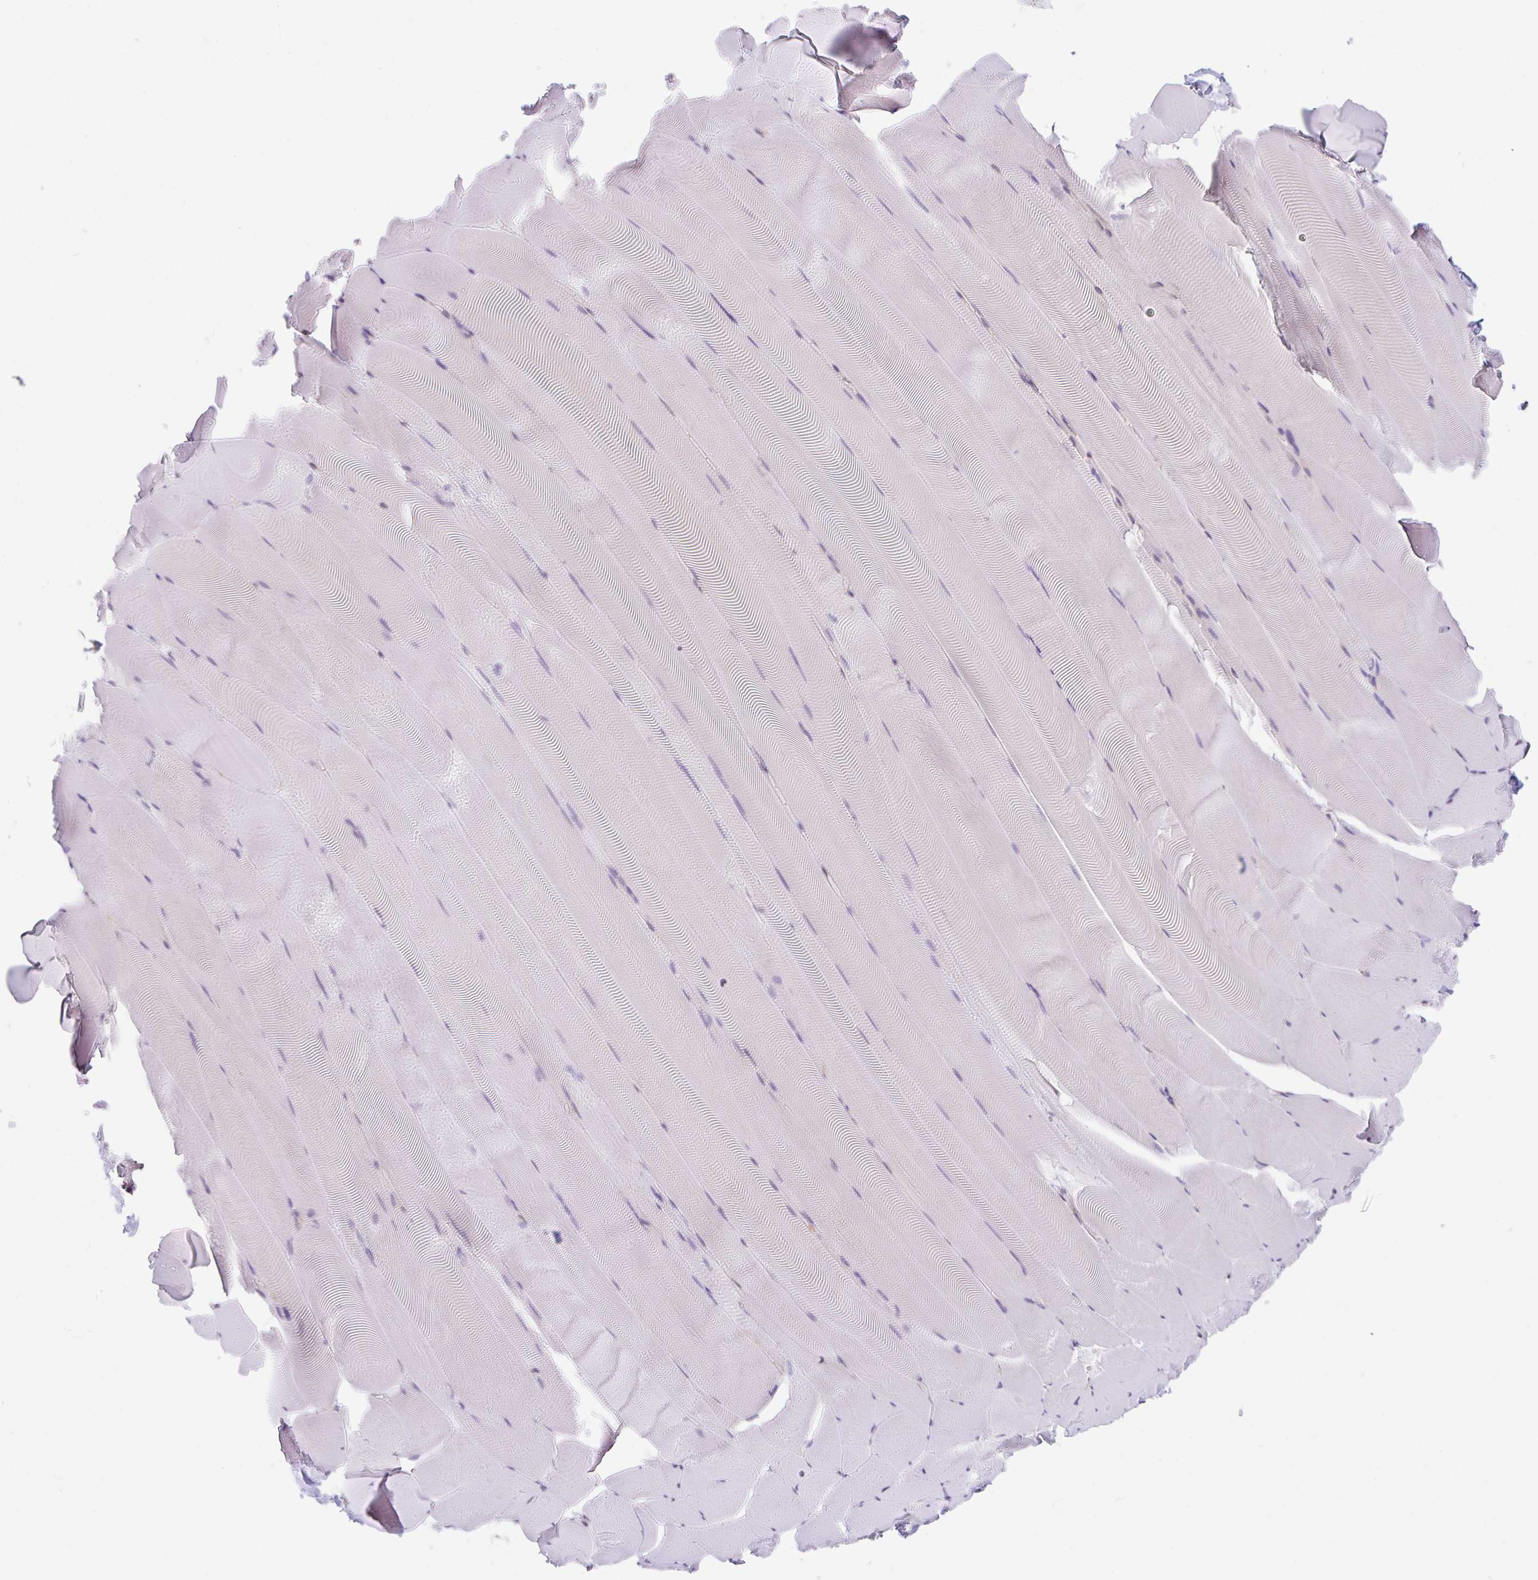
{"staining": {"intensity": "negative", "quantity": "none", "location": "none"}, "tissue": "skeletal muscle", "cell_type": "Myocytes", "image_type": "normal", "snomed": [{"axis": "morphology", "description": "Normal tissue, NOS"}, {"axis": "topography", "description": "Skeletal muscle"}], "caption": "Immunohistochemistry (IHC) of benign skeletal muscle shows no staining in myocytes.", "gene": "RALBP1", "patient": {"sex": "female", "age": 64}}